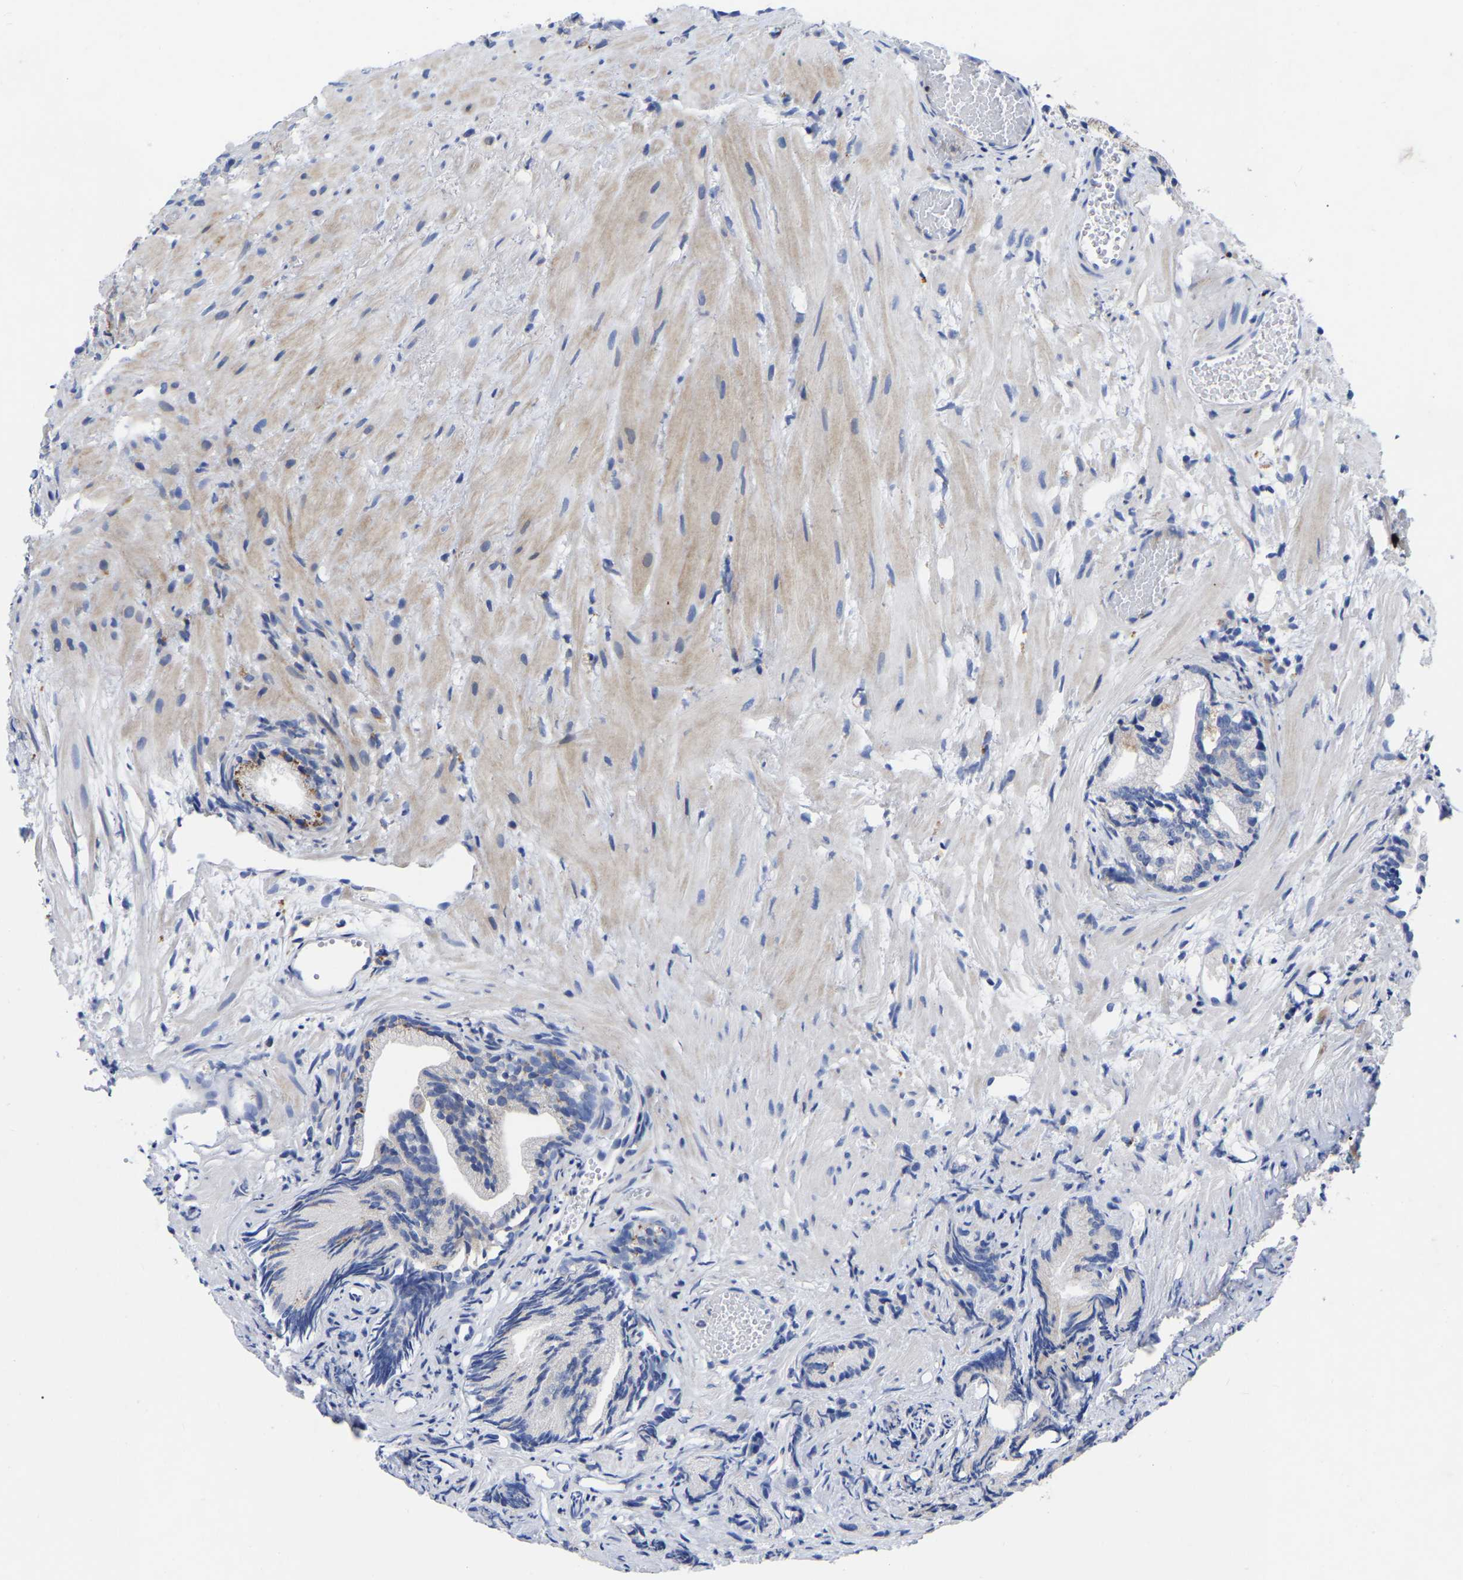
{"staining": {"intensity": "negative", "quantity": "none", "location": "none"}, "tissue": "prostate cancer", "cell_type": "Tumor cells", "image_type": "cancer", "snomed": [{"axis": "morphology", "description": "Adenocarcinoma, Low grade"}, {"axis": "topography", "description": "Prostate"}], "caption": "DAB (3,3'-diaminobenzidine) immunohistochemical staining of human prostate cancer reveals no significant staining in tumor cells.", "gene": "PTPN7", "patient": {"sex": "male", "age": 89}}